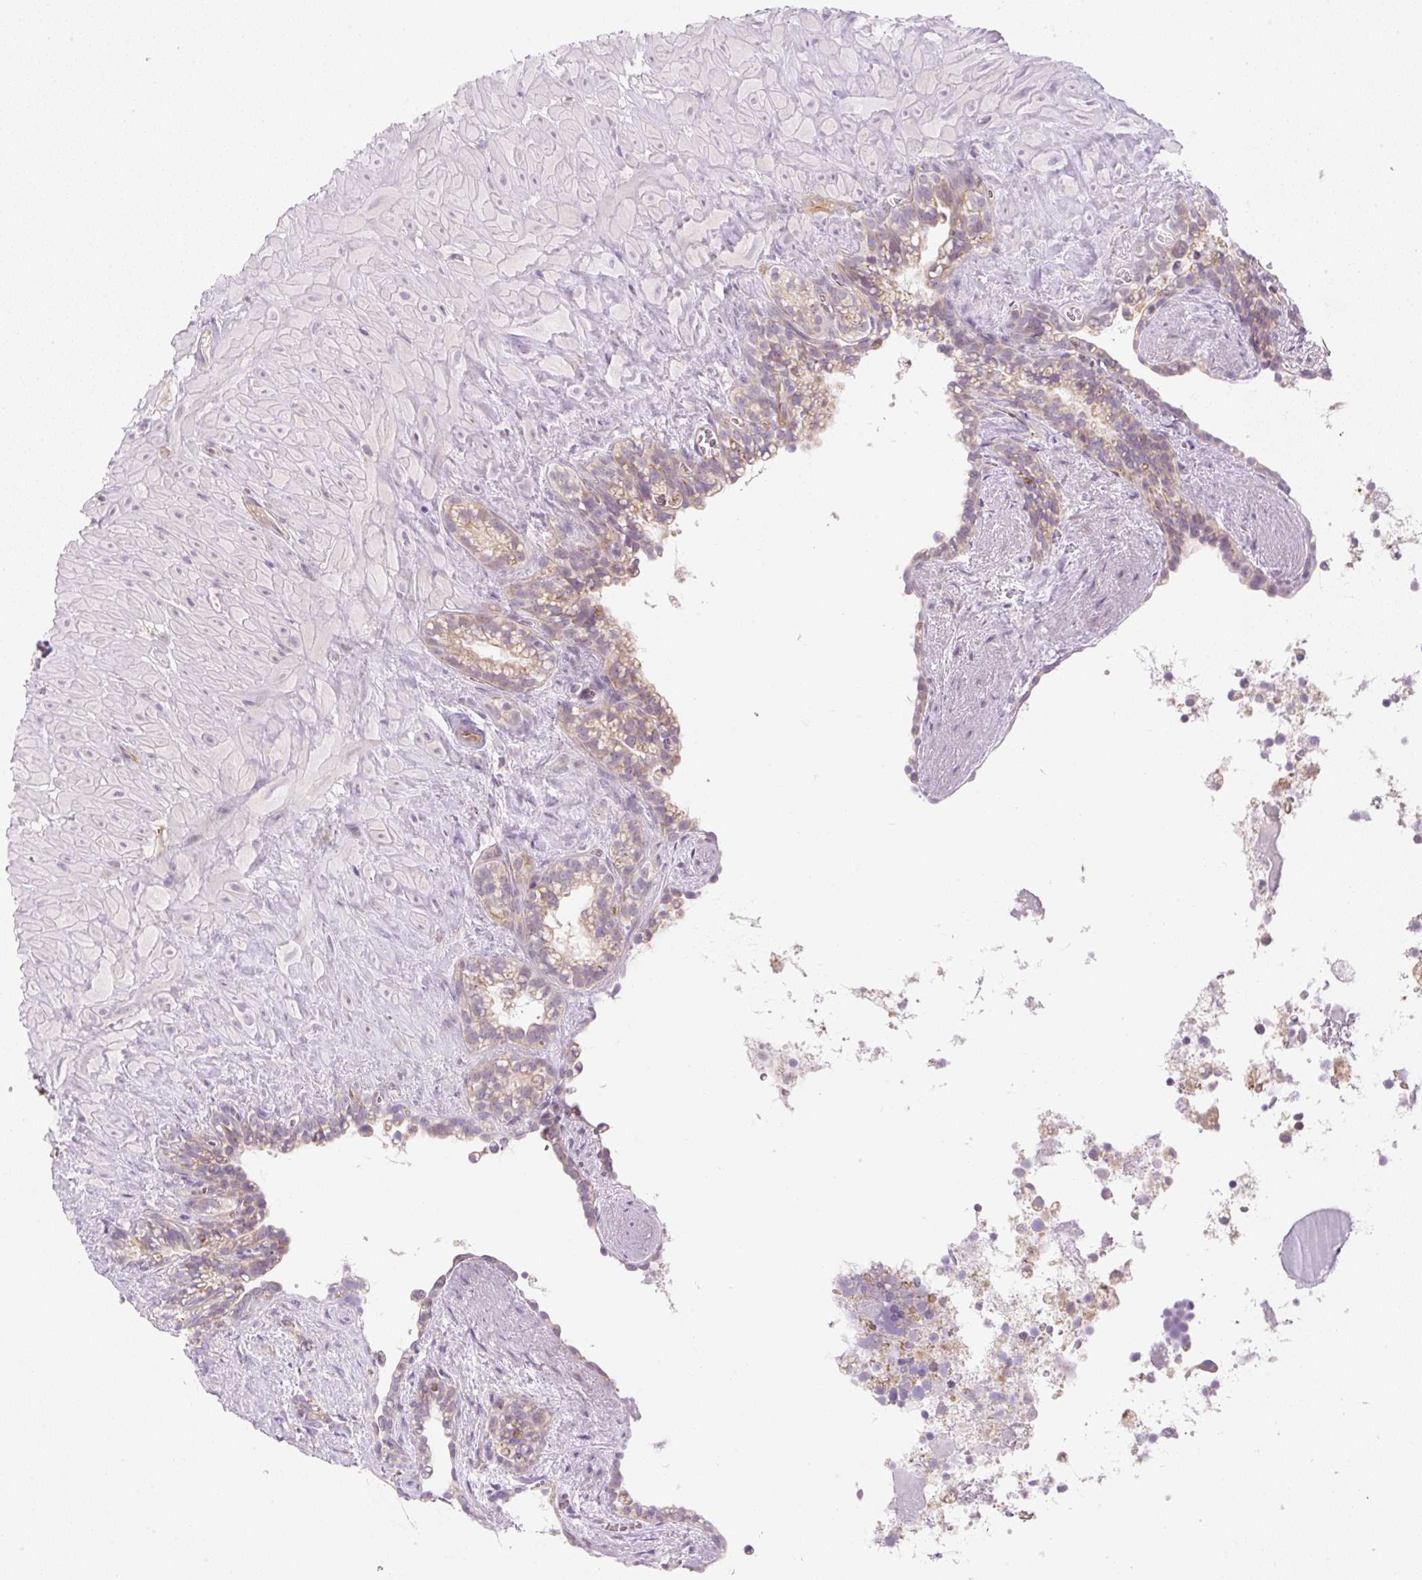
{"staining": {"intensity": "weak", "quantity": "25%-75%", "location": "cytoplasmic/membranous"}, "tissue": "seminal vesicle", "cell_type": "Glandular cells", "image_type": "normal", "snomed": [{"axis": "morphology", "description": "Normal tissue, NOS"}, {"axis": "topography", "description": "Seminal veicle"}], "caption": "Brown immunohistochemical staining in benign seminal vesicle displays weak cytoplasmic/membranous staining in approximately 25%-75% of glandular cells. (brown staining indicates protein expression, while blue staining denotes nuclei).", "gene": "OMA1", "patient": {"sex": "male", "age": 76}}